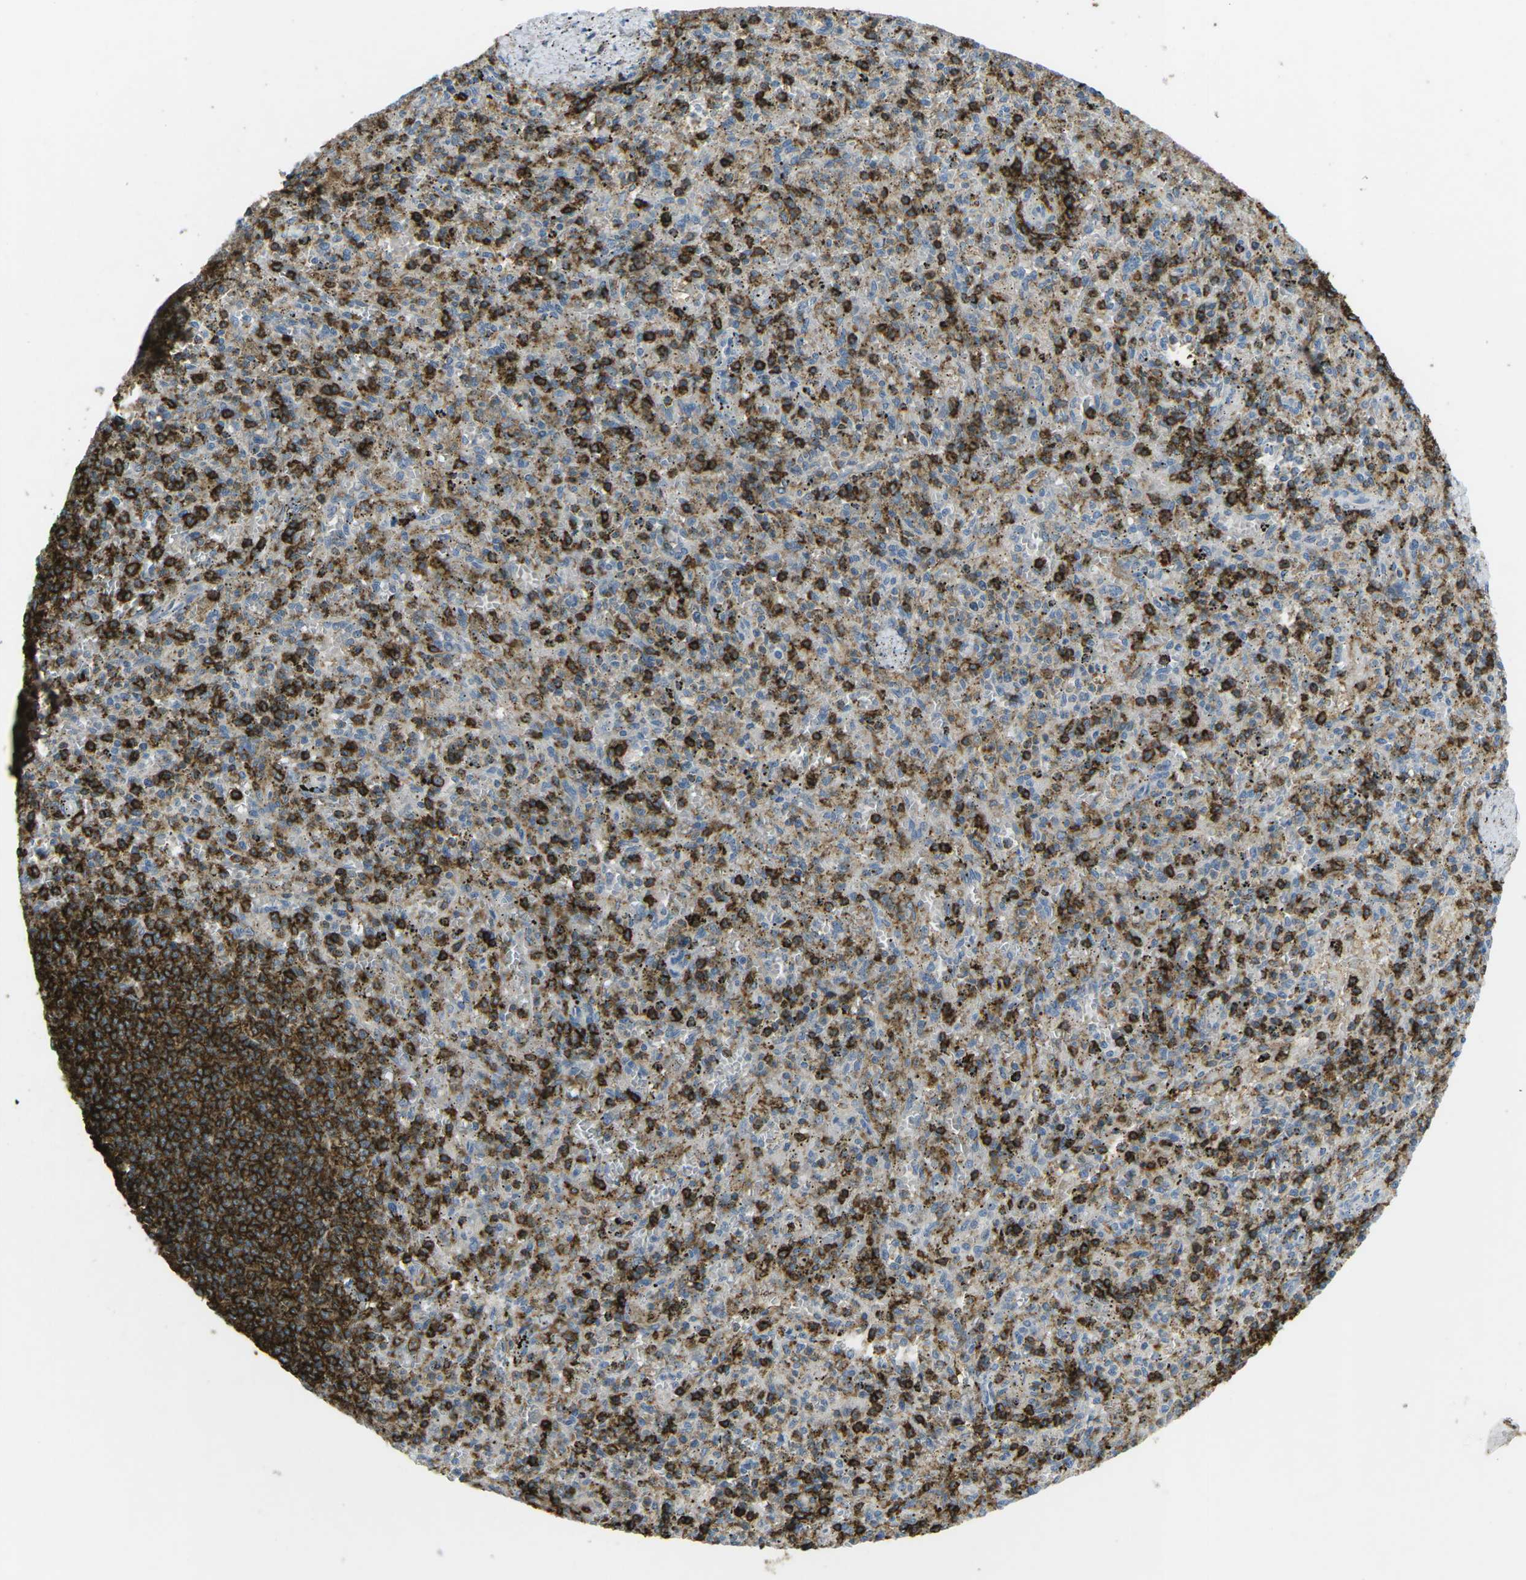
{"staining": {"intensity": "strong", "quantity": "25%-75%", "location": "cytoplasmic/membranous"}, "tissue": "spleen", "cell_type": "Cells in red pulp", "image_type": "normal", "snomed": [{"axis": "morphology", "description": "Normal tissue, NOS"}, {"axis": "topography", "description": "Spleen"}], "caption": "This is an image of immunohistochemistry staining of normal spleen, which shows strong expression in the cytoplasmic/membranous of cells in red pulp.", "gene": "CD19", "patient": {"sex": "male", "age": 72}}